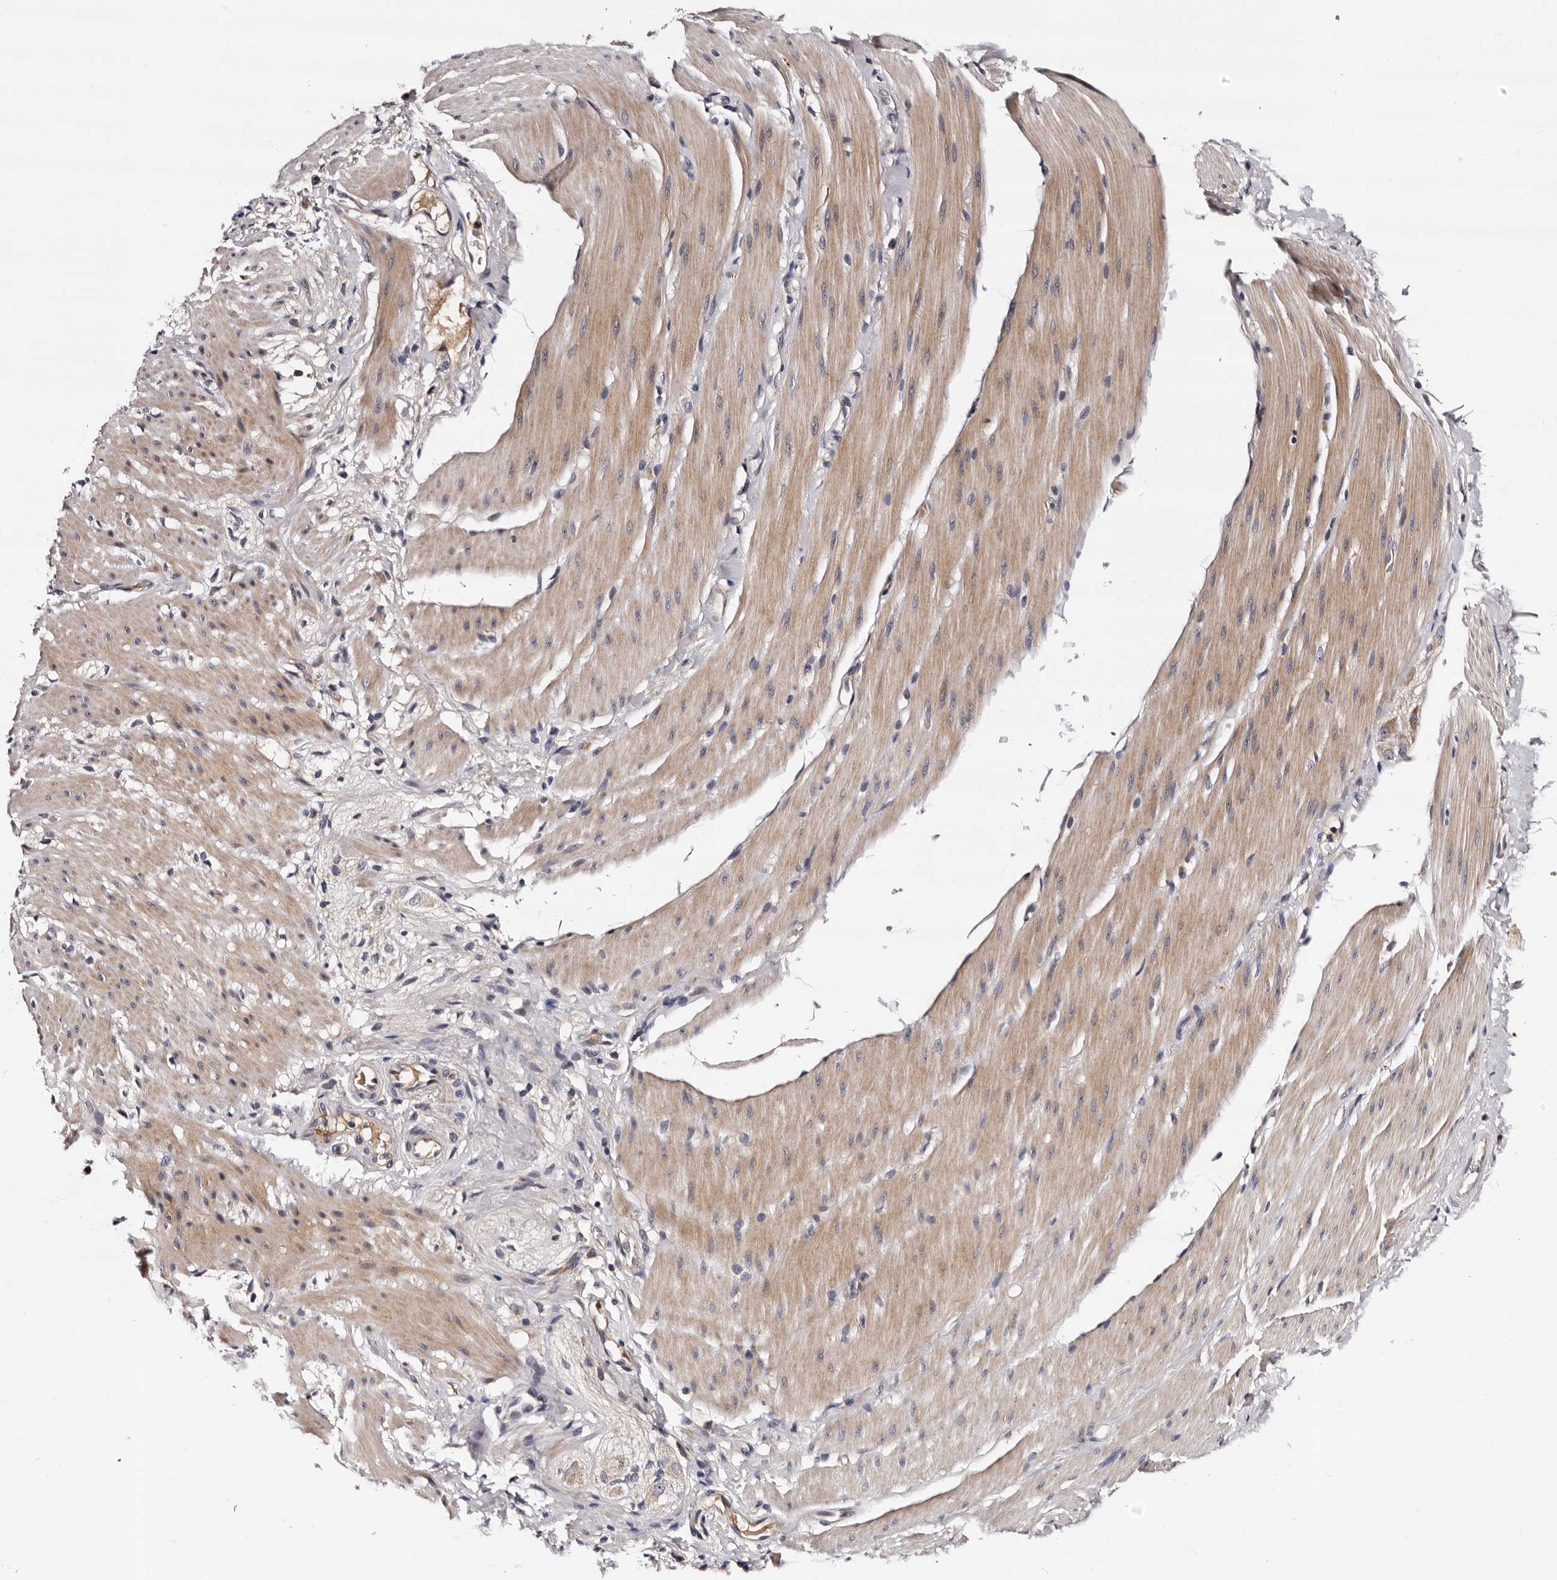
{"staining": {"intensity": "weak", "quantity": "25%-75%", "location": "cytoplasmic/membranous"}, "tissue": "smooth muscle", "cell_type": "Smooth muscle cells", "image_type": "normal", "snomed": [{"axis": "morphology", "description": "Normal tissue, NOS"}, {"axis": "topography", "description": "Smooth muscle"}, {"axis": "topography", "description": "Small intestine"}], "caption": "Immunohistochemistry staining of normal smooth muscle, which displays low levels of weak cytoplasmic/membranous positivity in approximately 25%-75% of smooth muscle cells indicating weak cytoplasmic/membranous protein expression. The staining was performed using DAB (3,3'-diaminobenzidine) (brown) for protein detection and nuclei were counterstained in hematoxylin (blue).", "gene": "TAF4B", "patient": {"sex": "female", "age": 84}}